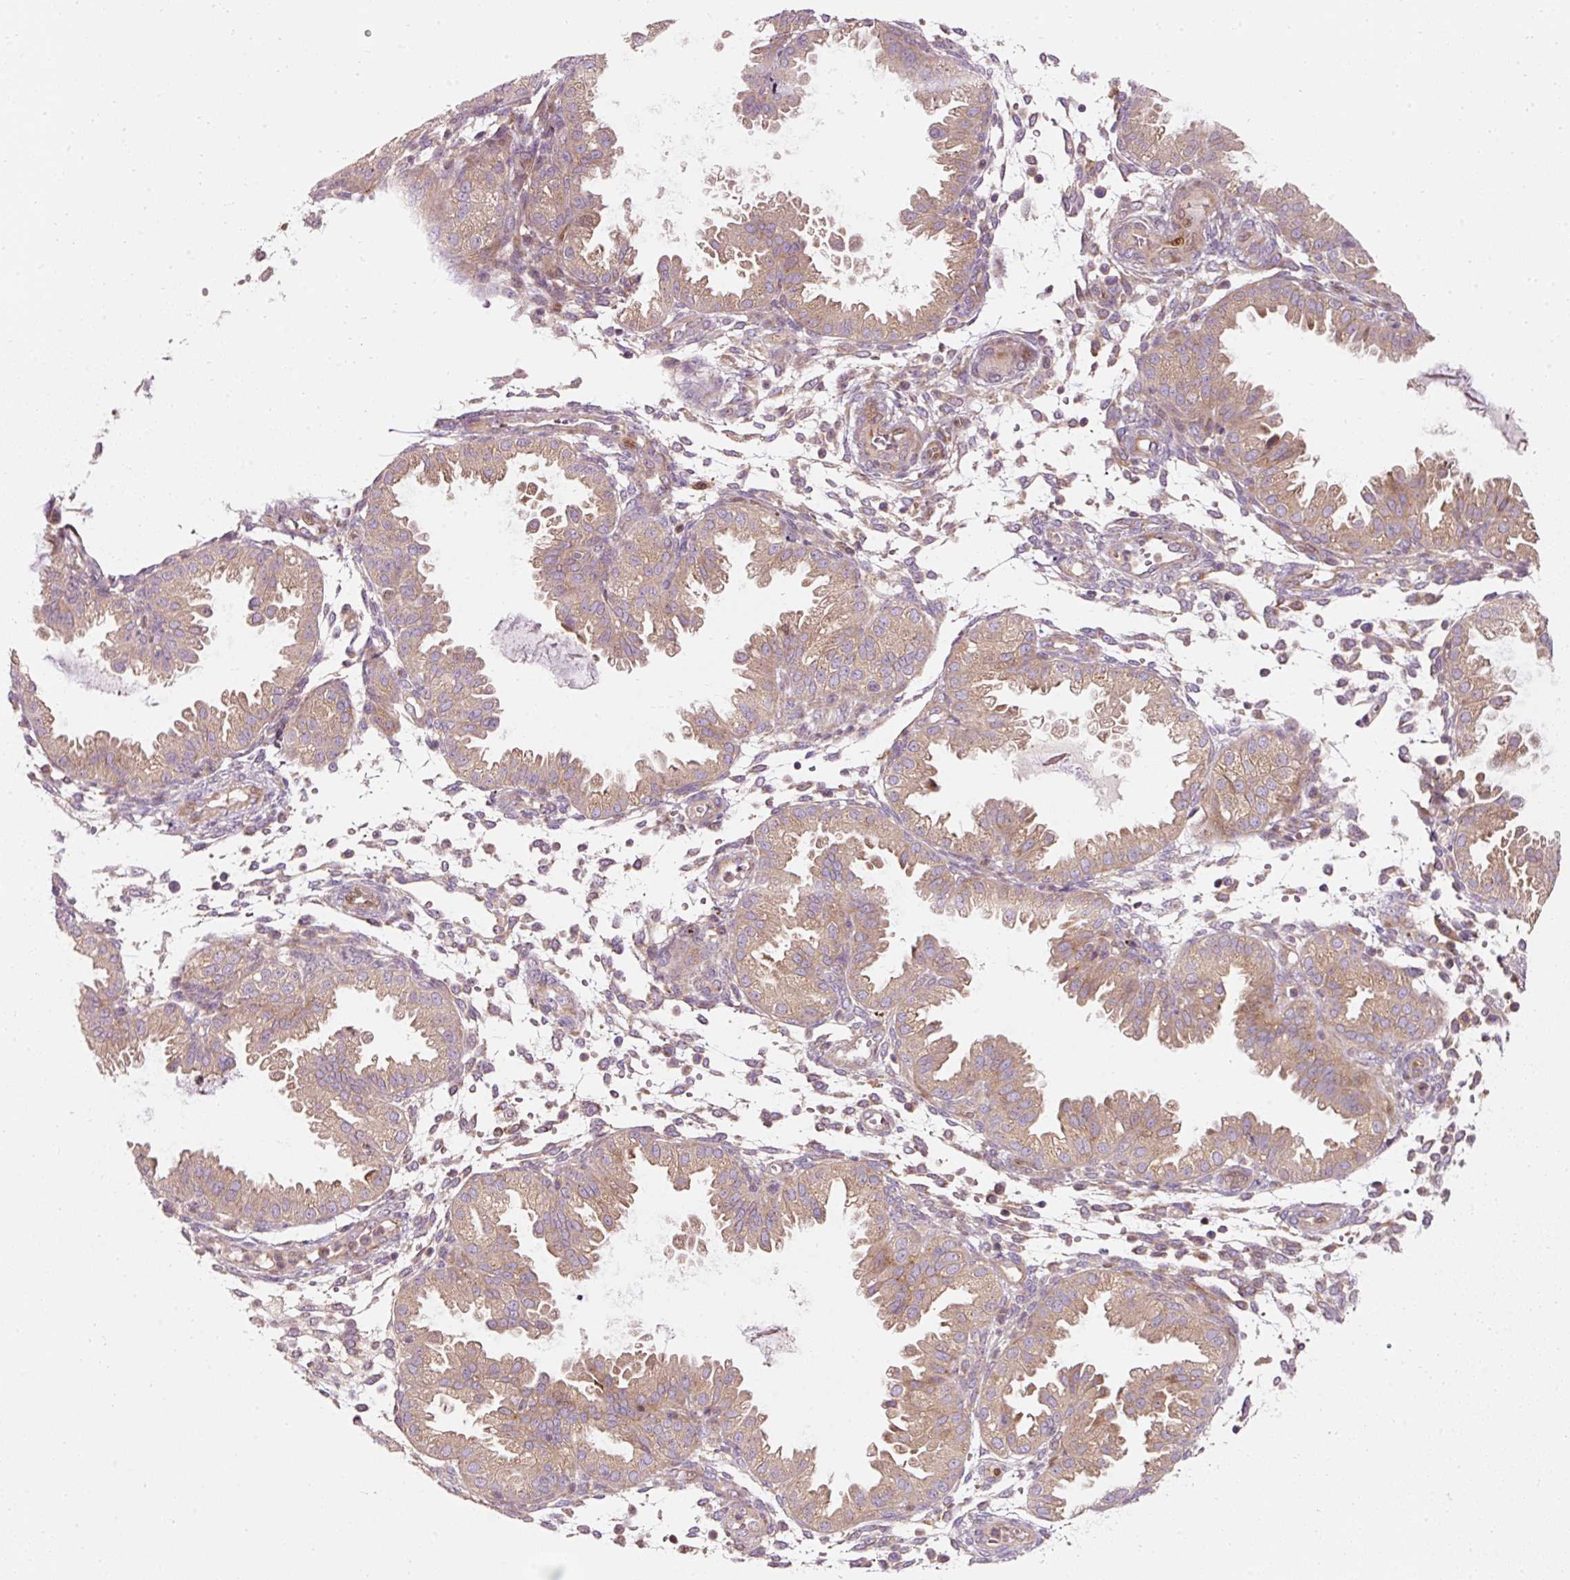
{"staining": {"intensity": "weak", "quantity": "25%-75%", "location": "cytoplasmic/membranous"}, "tissue": "endometrium", "cell_type": "Cells in endometrial stroma", "image_type": "normal", "snomed": [{"axis": "morphology", "description": "Normal tissue, NOS"}, {"axis": "topography", "description": "Endometrium"}], "caption": "Immunohistochemical staining of normal endometrium shows low levels of weak cytoplasmic/membranous staining in about 25%-75% of cells in endometrial stroma.", "gene": "NAPA", "patient": {"sex": "female", "age": 33}}